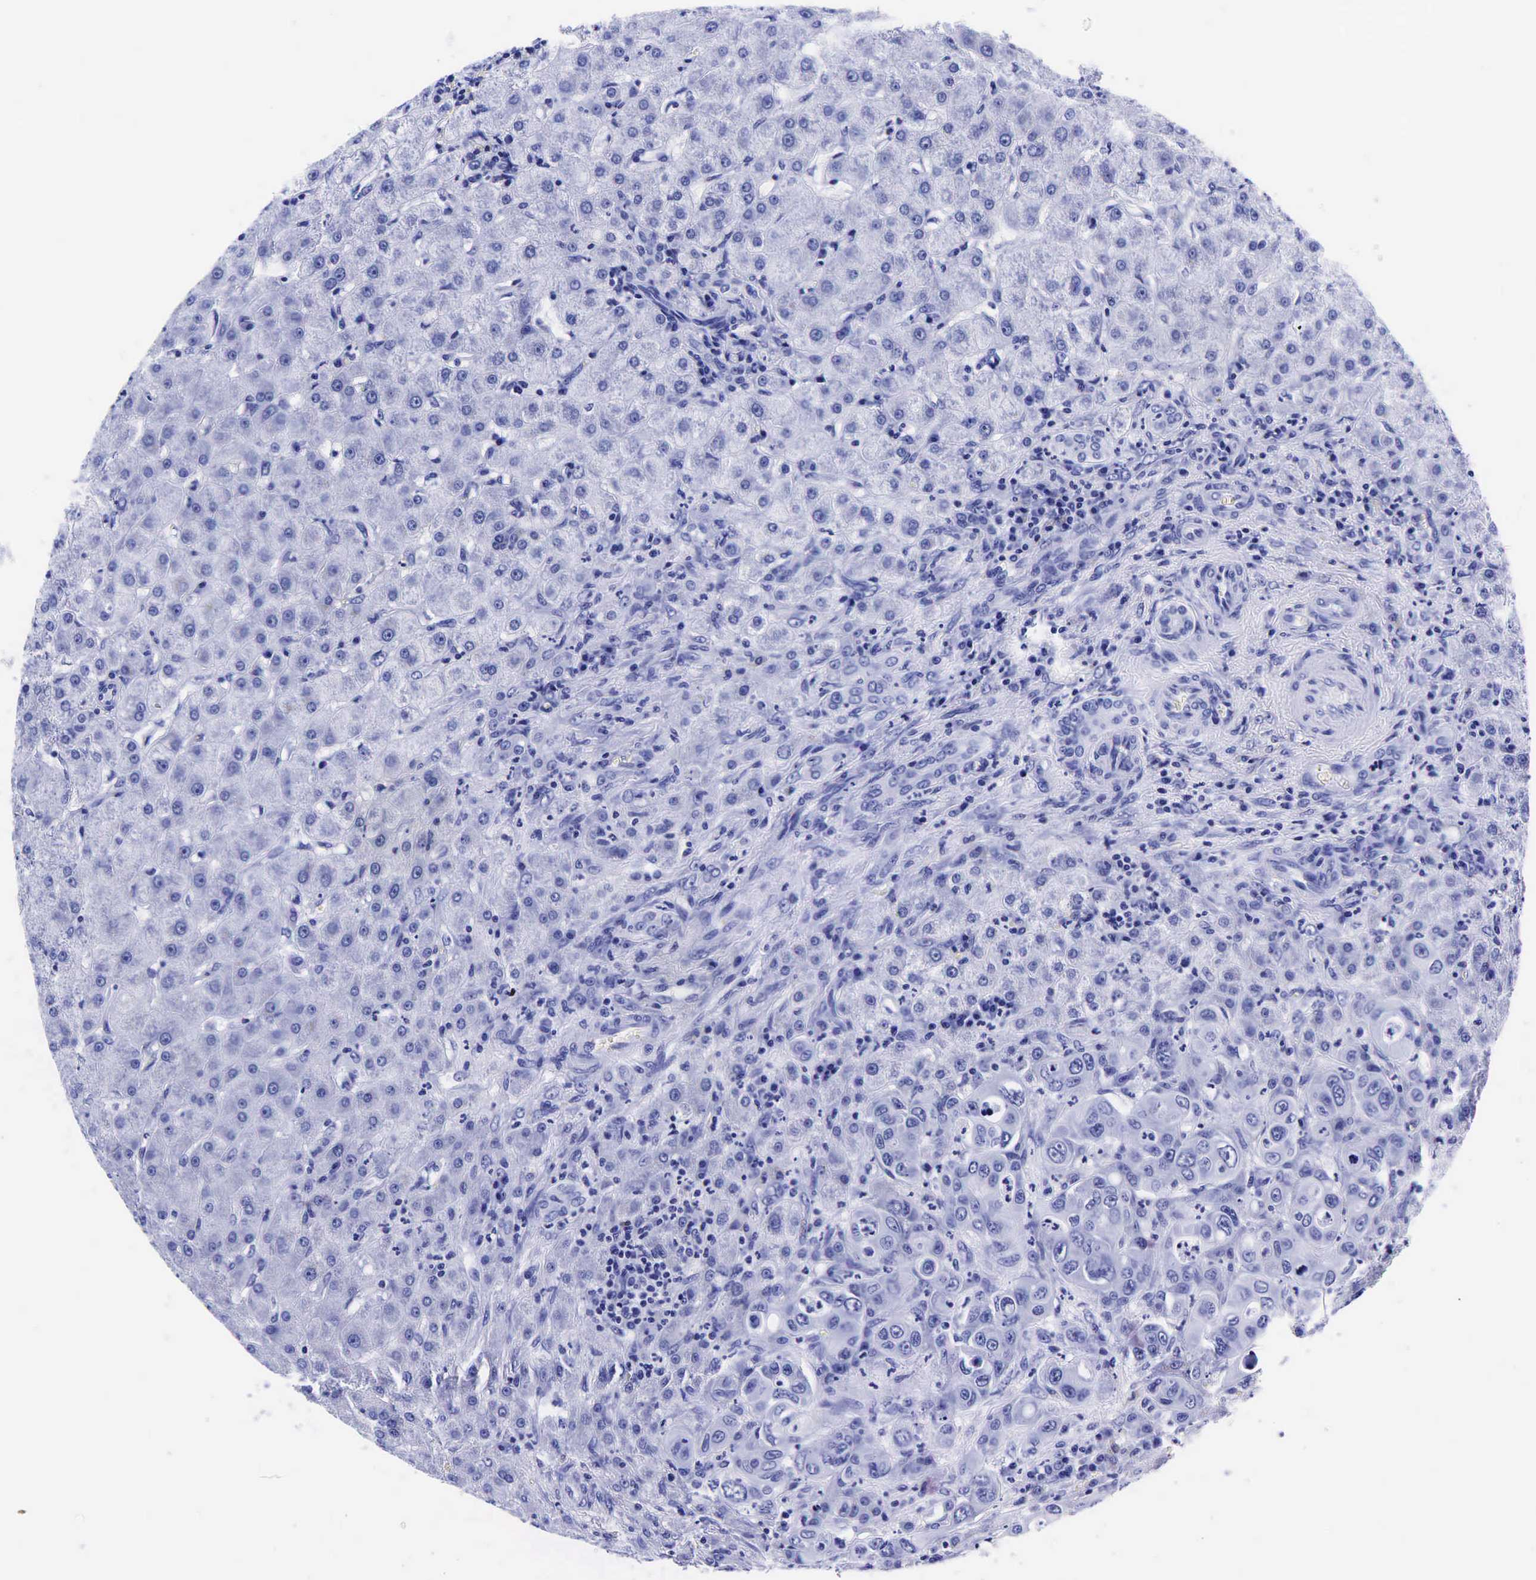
{"staining": {"intensity": "negative", "quantity": "none", "location": "none"}, "tissue": "liver", "cell_type": "Cholangiocytes", "image_type": "normal", "snomed": [{"axis": "morphology", "description": "Normal tissue, NOS"}, {"axis": "topography", "description": "Liver"}], "caption": "IHC of benign liver displays no staining in cholangiocytes.", "gene": "GAST", "patient": {"sex": "female", "age": 79}}